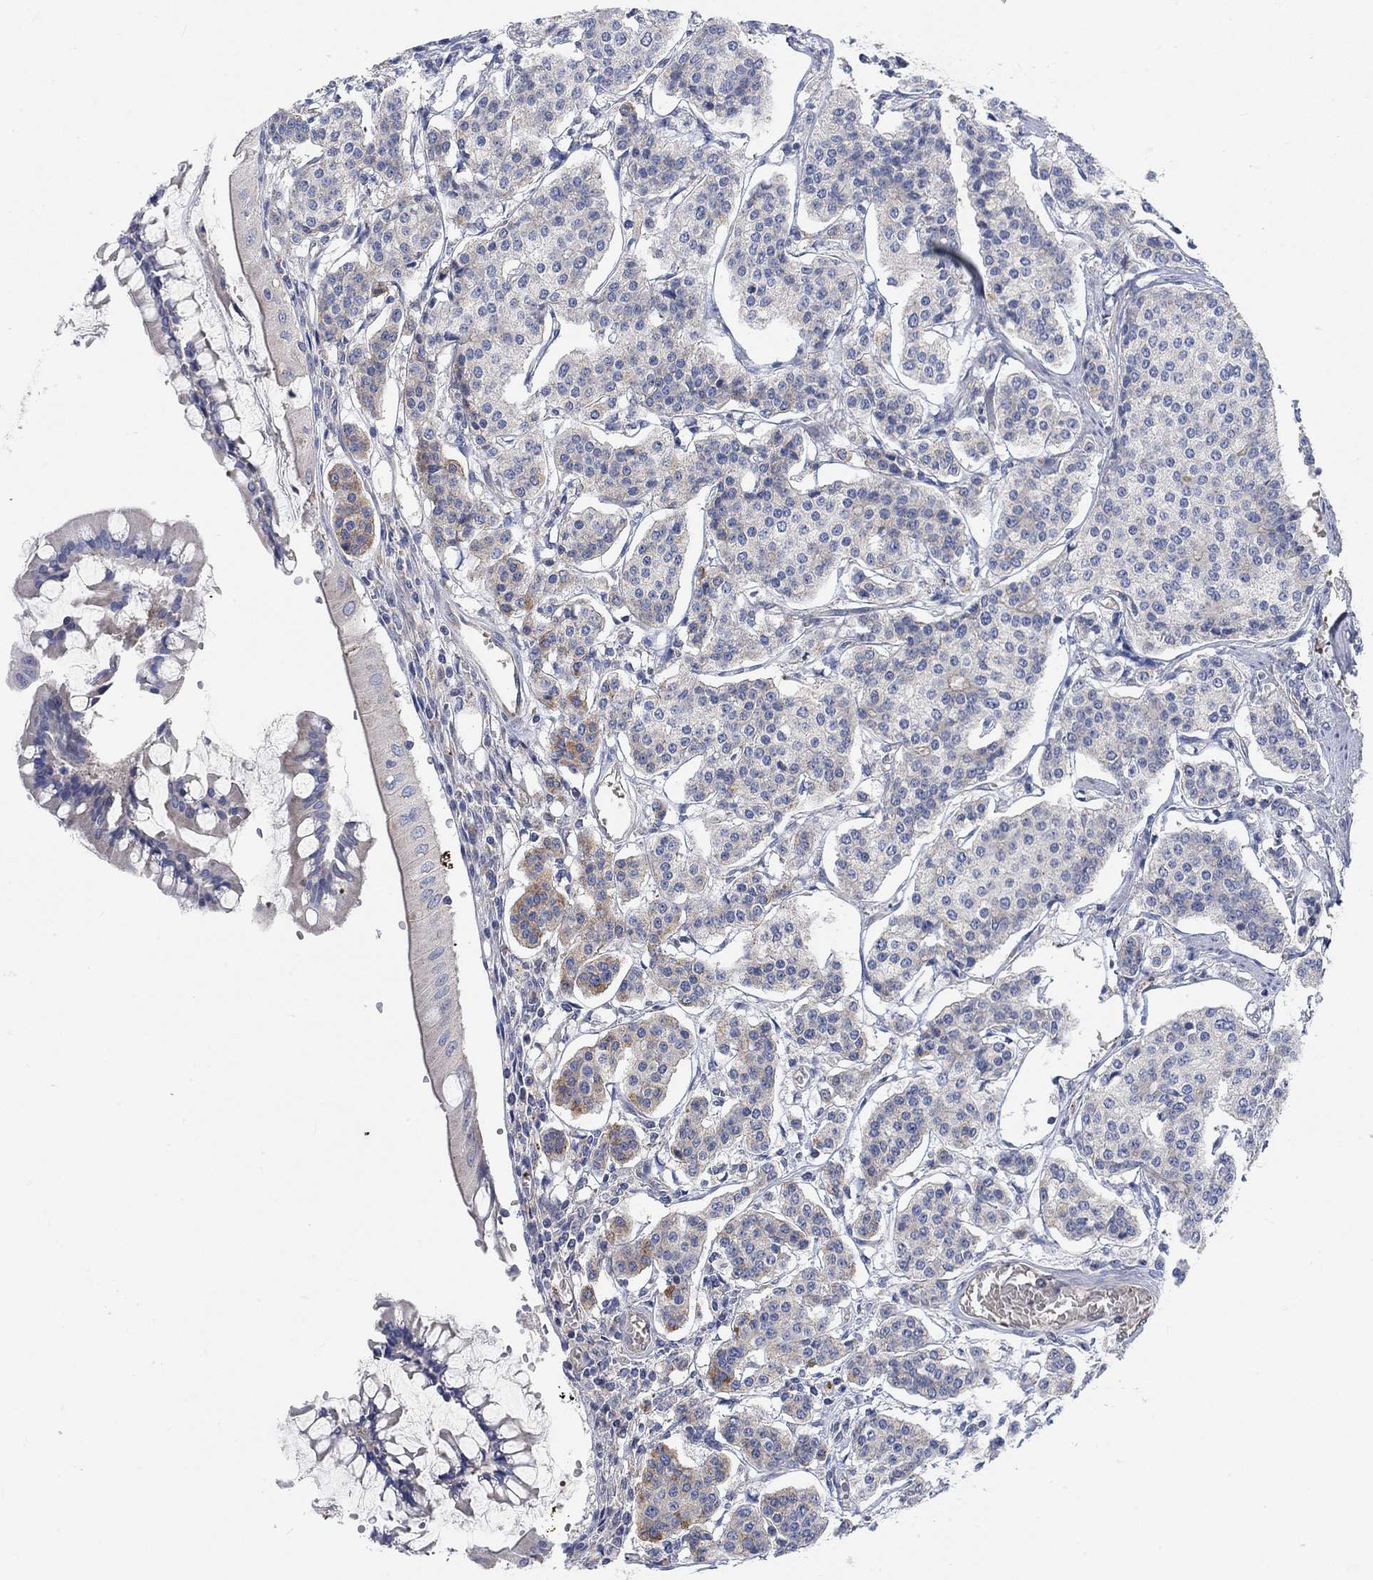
{"staining": {"intensity": "moderate", "quantity": "<25%", "location": "cytoplasmic/membranous"}, "tissue": "carcinoid", "cell_type": "Tumor cells", "image_type": "cancer", "snomed": [{"axis": "morphology", "description": "Carcinoid, malignant, NOS"}, {"axis": "topography", "description": "Small intestine"}], "caption": "A photomicrograph showing moderate cytoplasmic/membranous positivity in approximately <25% of tumor cells in carcinoid, as visualized by brown immunohistochemical staining.", "gene": "PMFBP1", "patient": {"sex": "female", "age": 65}}